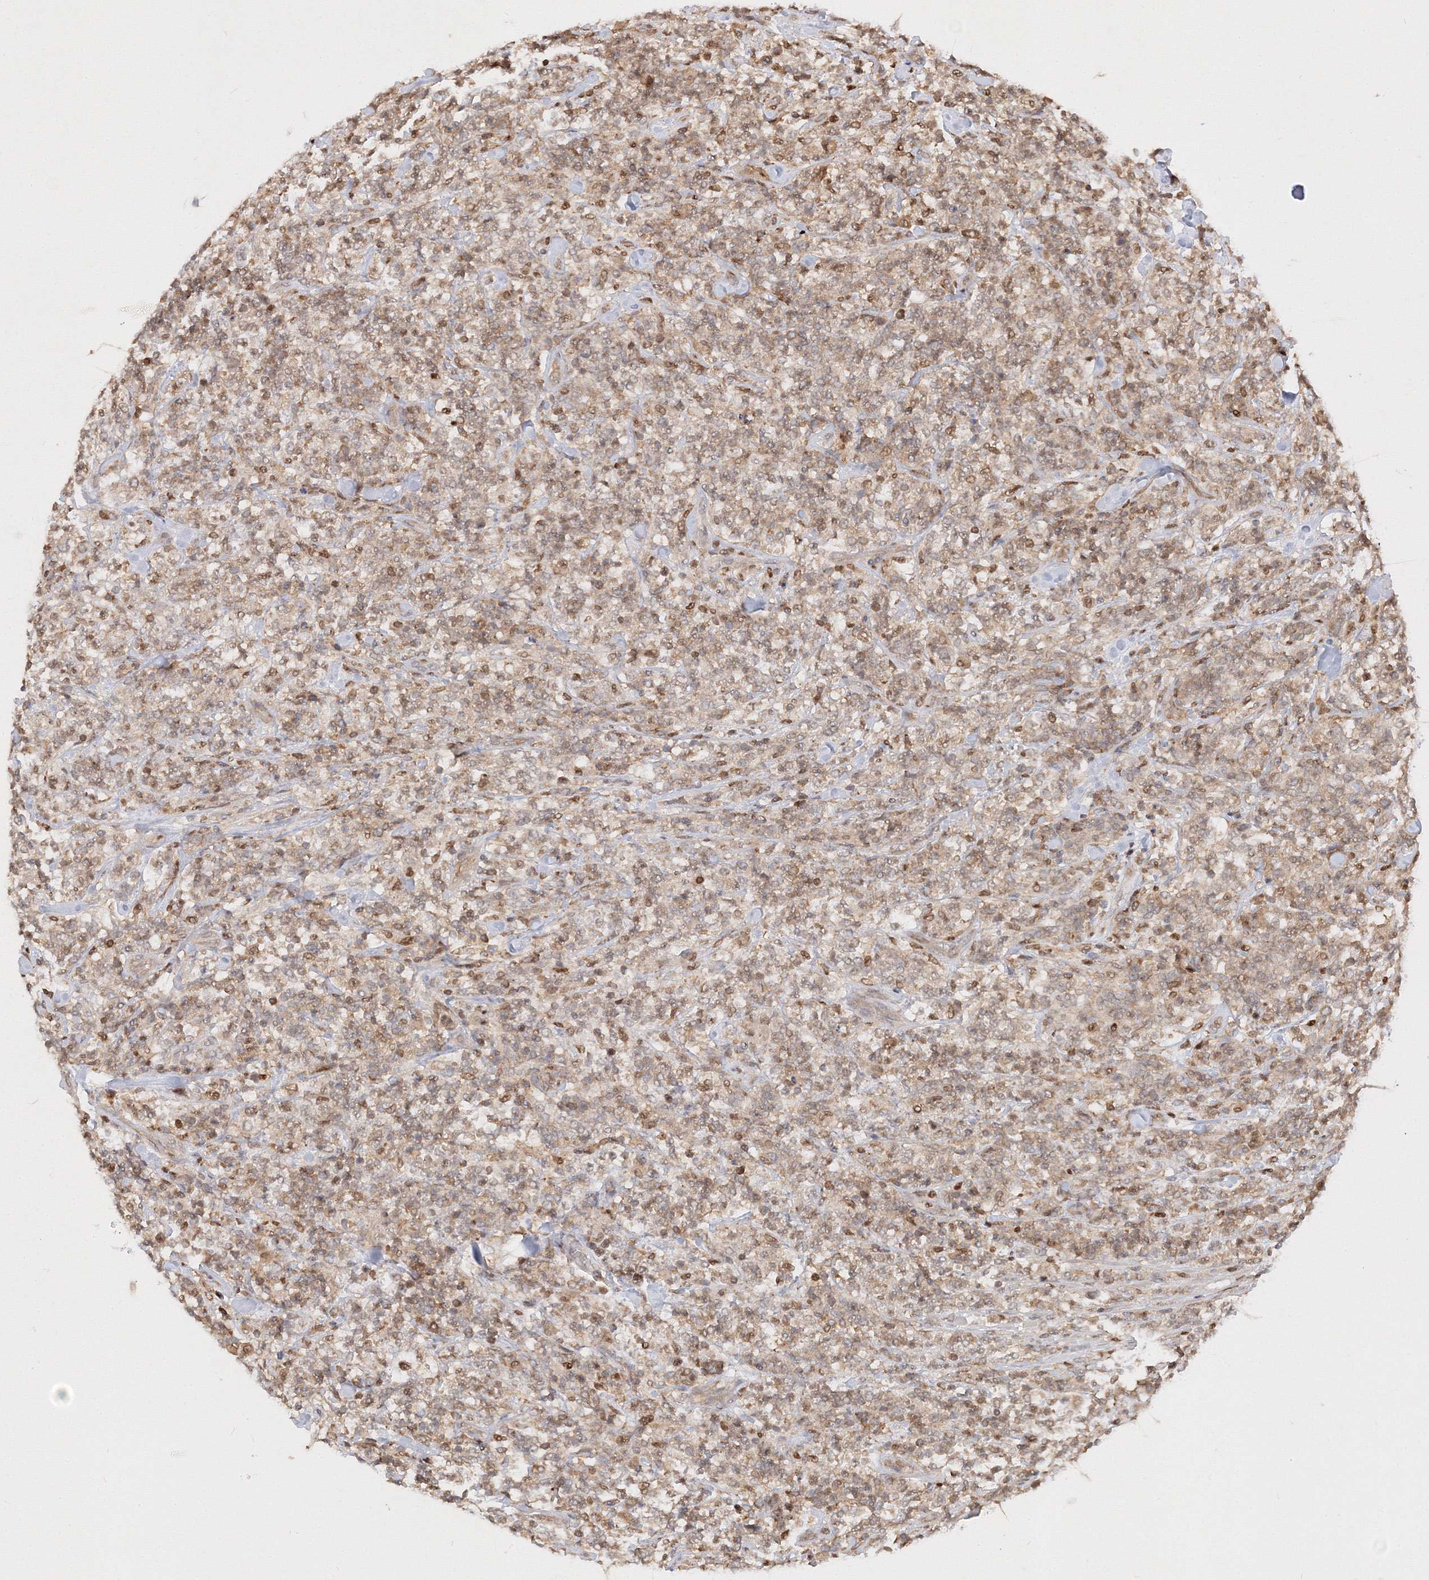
{"staining": {"intensity": "weak", "quantity": "<25%", "location": "cytoplasmic/membranous"}, "tissue": "lymphoma", "cell_type": "Tumor cells", "image_type": "cancer", "snomed": [{"axis": "morphology", "description": "Malignant lymphoma, non-Hodgkin's type, High grade"}, {"axis": "topography", "description": "Soft tissue"}], "caption": "Human lymphoma stained for a protein using immunohistochemistry shows no expression in tumor cells.", "gene": "TMEM50B", "patient": {"sex": "male", "age": 18}}